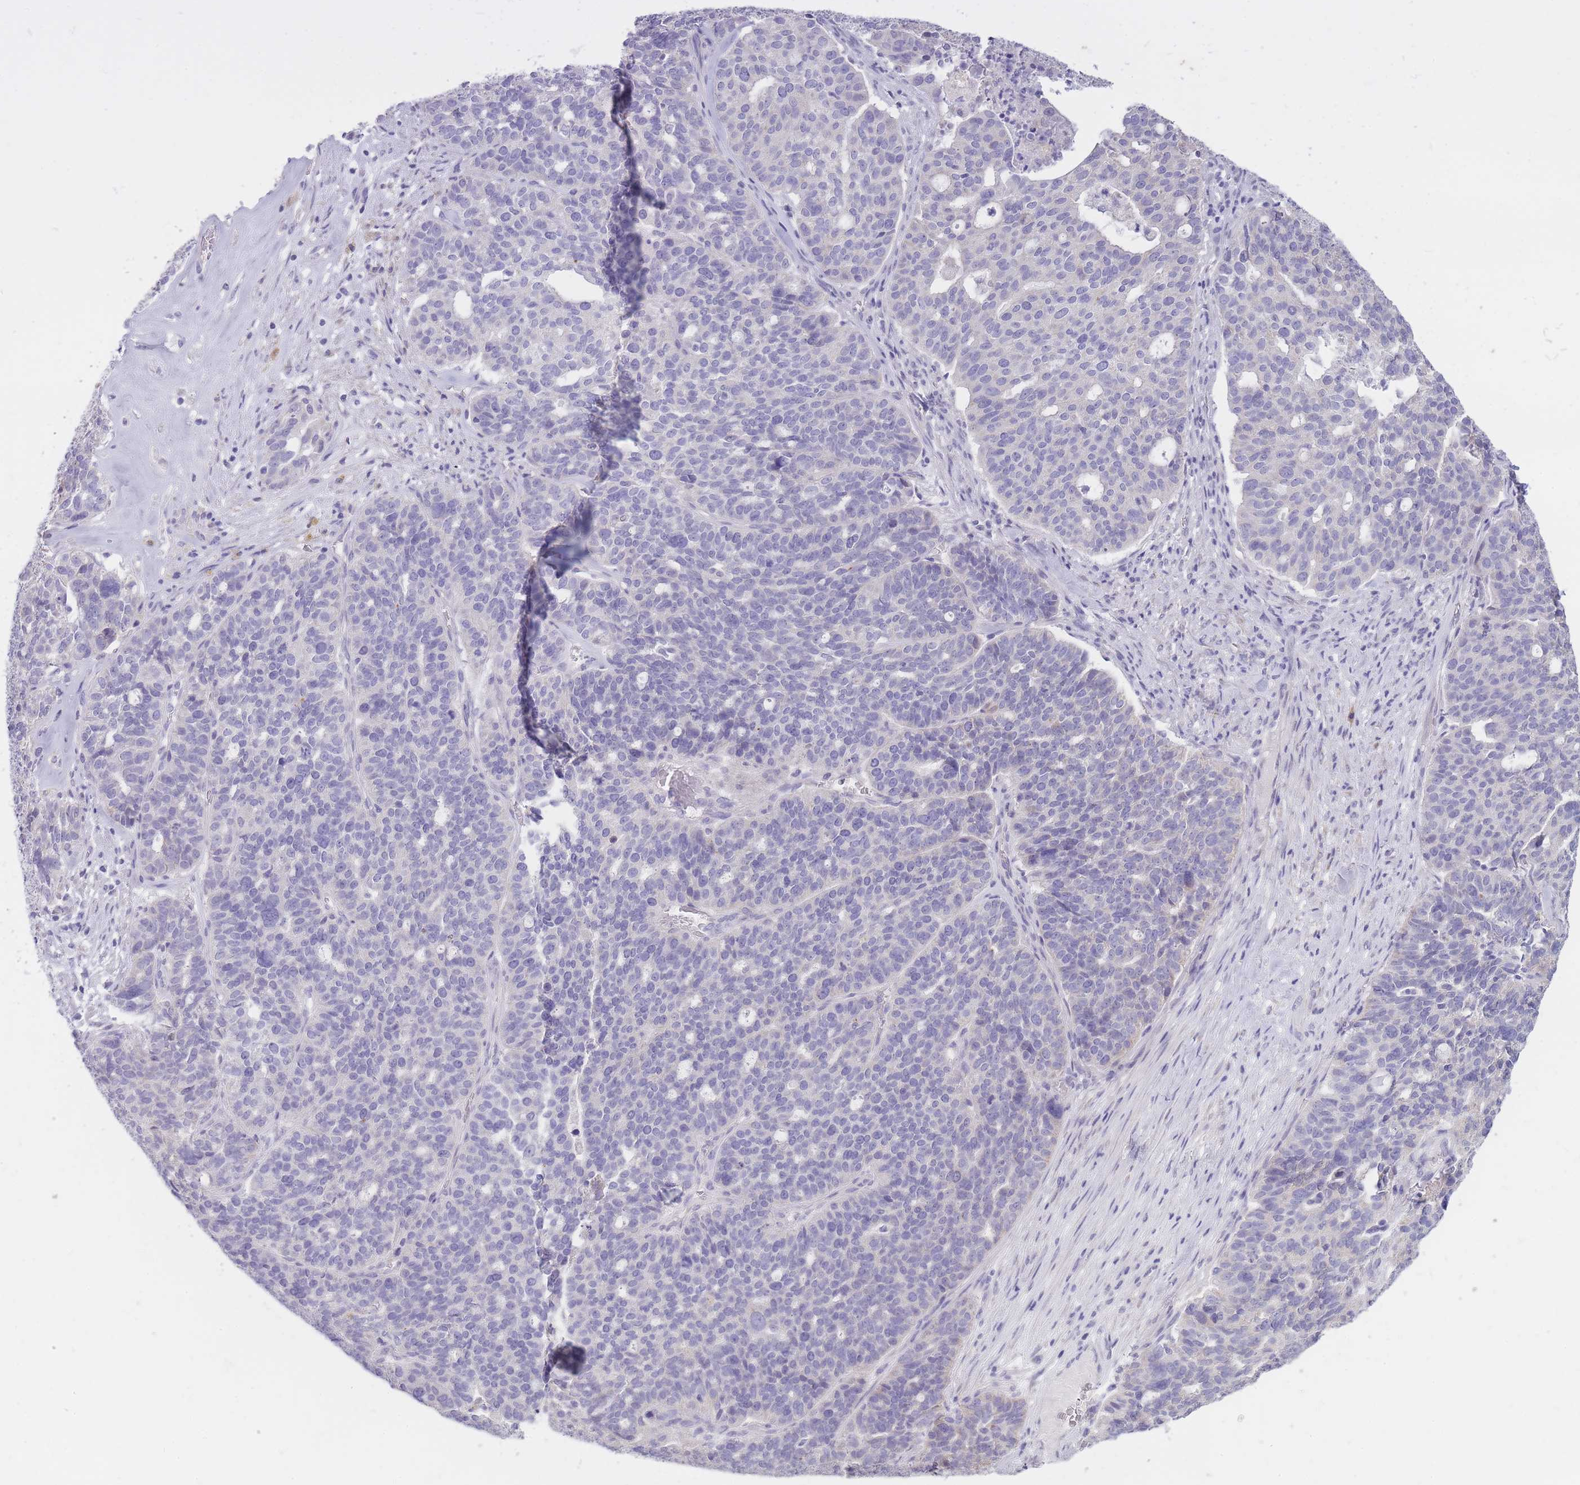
{"staining": {"intensity": "negative", "quantity": "none", "location": "none"}, "tissue": "ovarian cancer", "cell_type": "Tumor cells", "image_type": "cancer", "snomed": [{"axis": "morphology", "description": "Cystadenocarcinoma, serous, NOS"}, {"axis": "topography", "description": "Ovary"}], "caption": "Micrograph shows no significant protein positivity in tumor cells of ovarian serous cystadenocarcinoma.", "gene": "RNF170", "patient": {"sex": "female", "age": 59}}